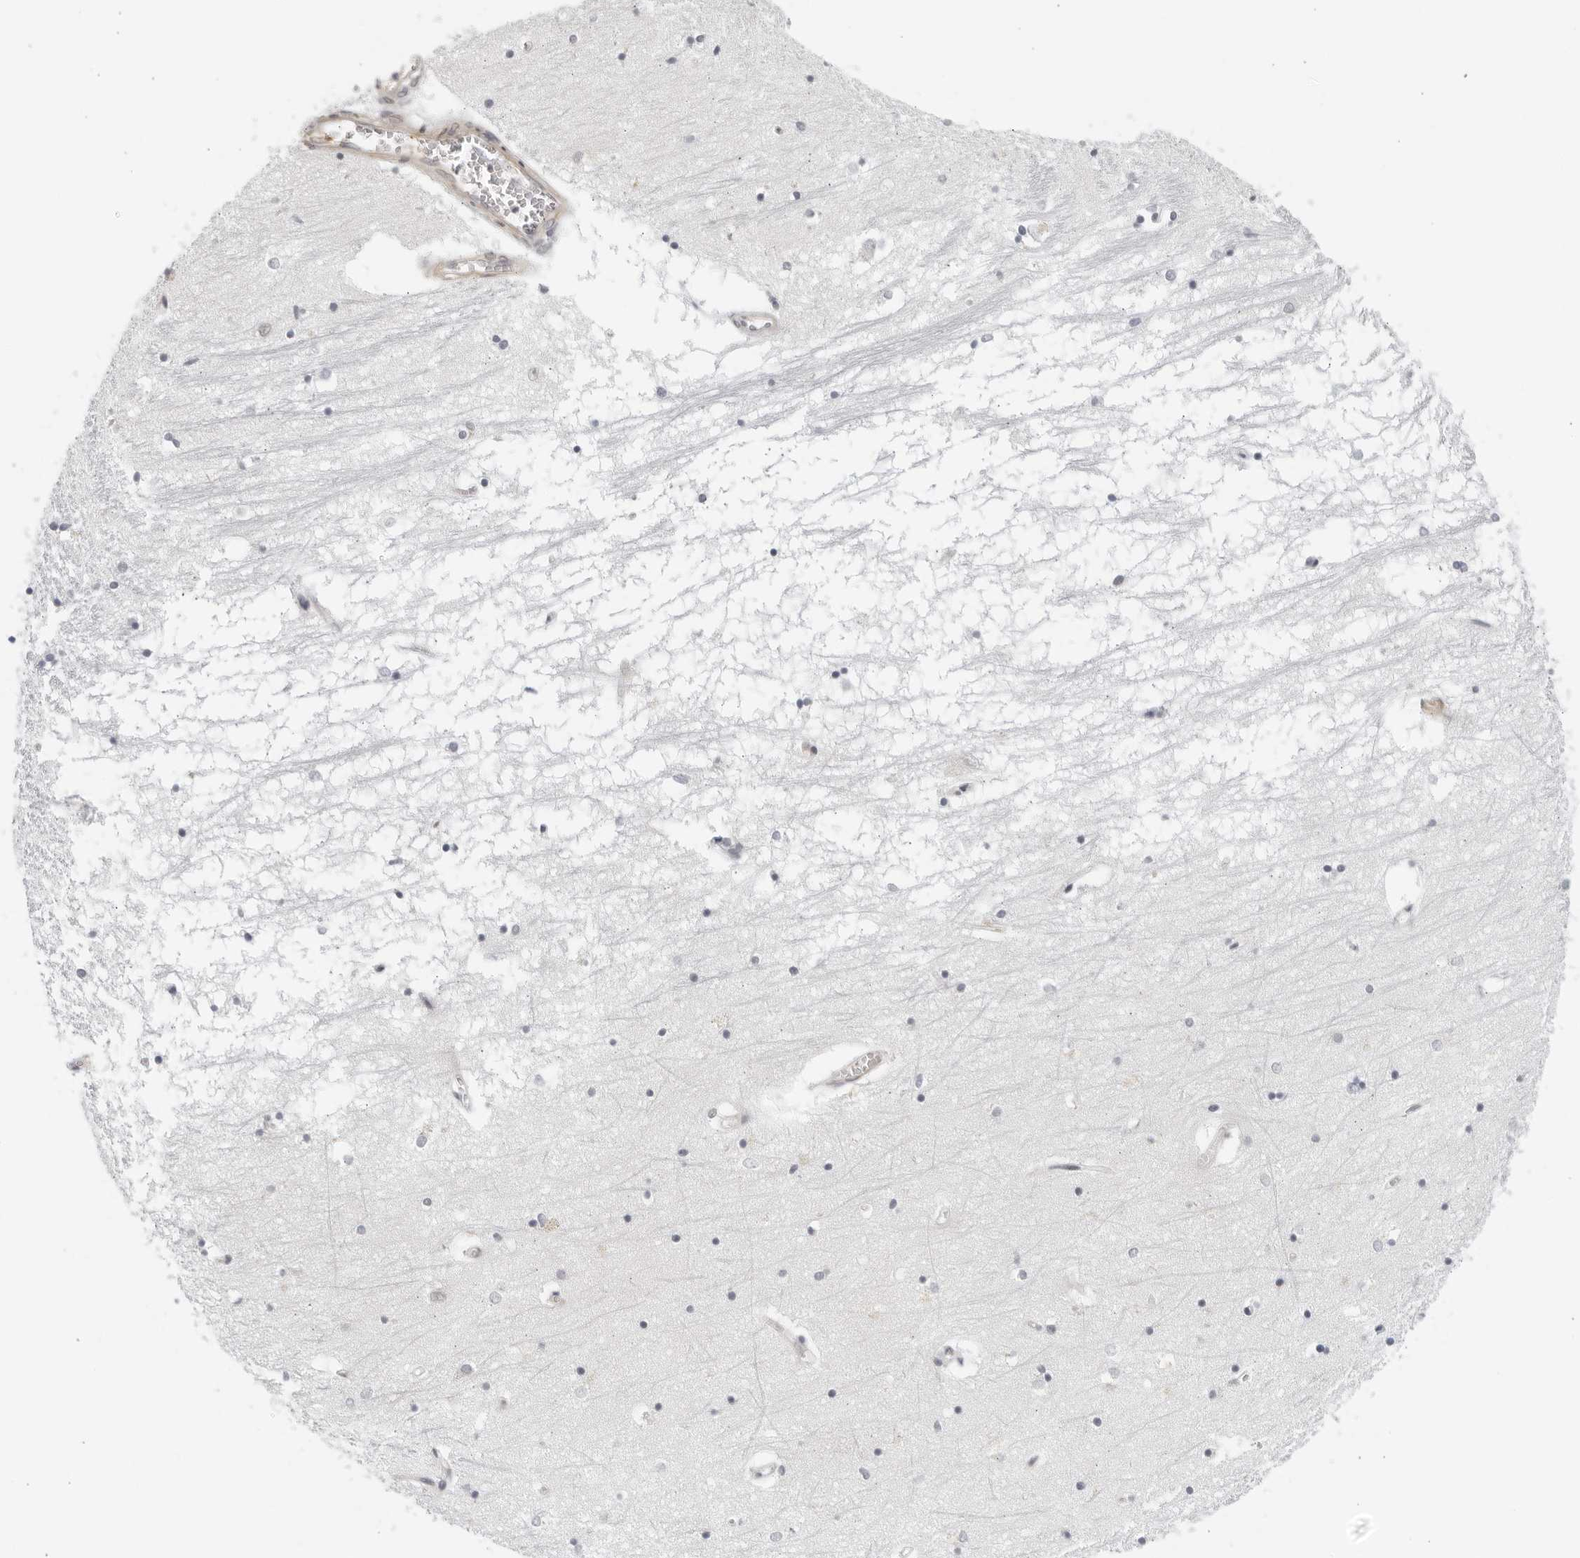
{"staining": {"intensity": "negative", "quantity": "none", "location": "none"}, "tissue": "hippocampus", "cell_type": "Glial cells", "image_type": "normal", "snomed": [{"axis": "morphology", "description": "Normal tissue, NOS"}, {"axis": "topography", "description": "Hippocampus"}], "caption": "Unremarkable hippocampus was stained to show a protein in brown. There is no significant staining in glial cells. The staining is performed using DAB brown chromogen with nuclei counter-stained in using hematoxylin.", "gene": "SERTAD4", "patient": {"sex": "male", "age": 70}}